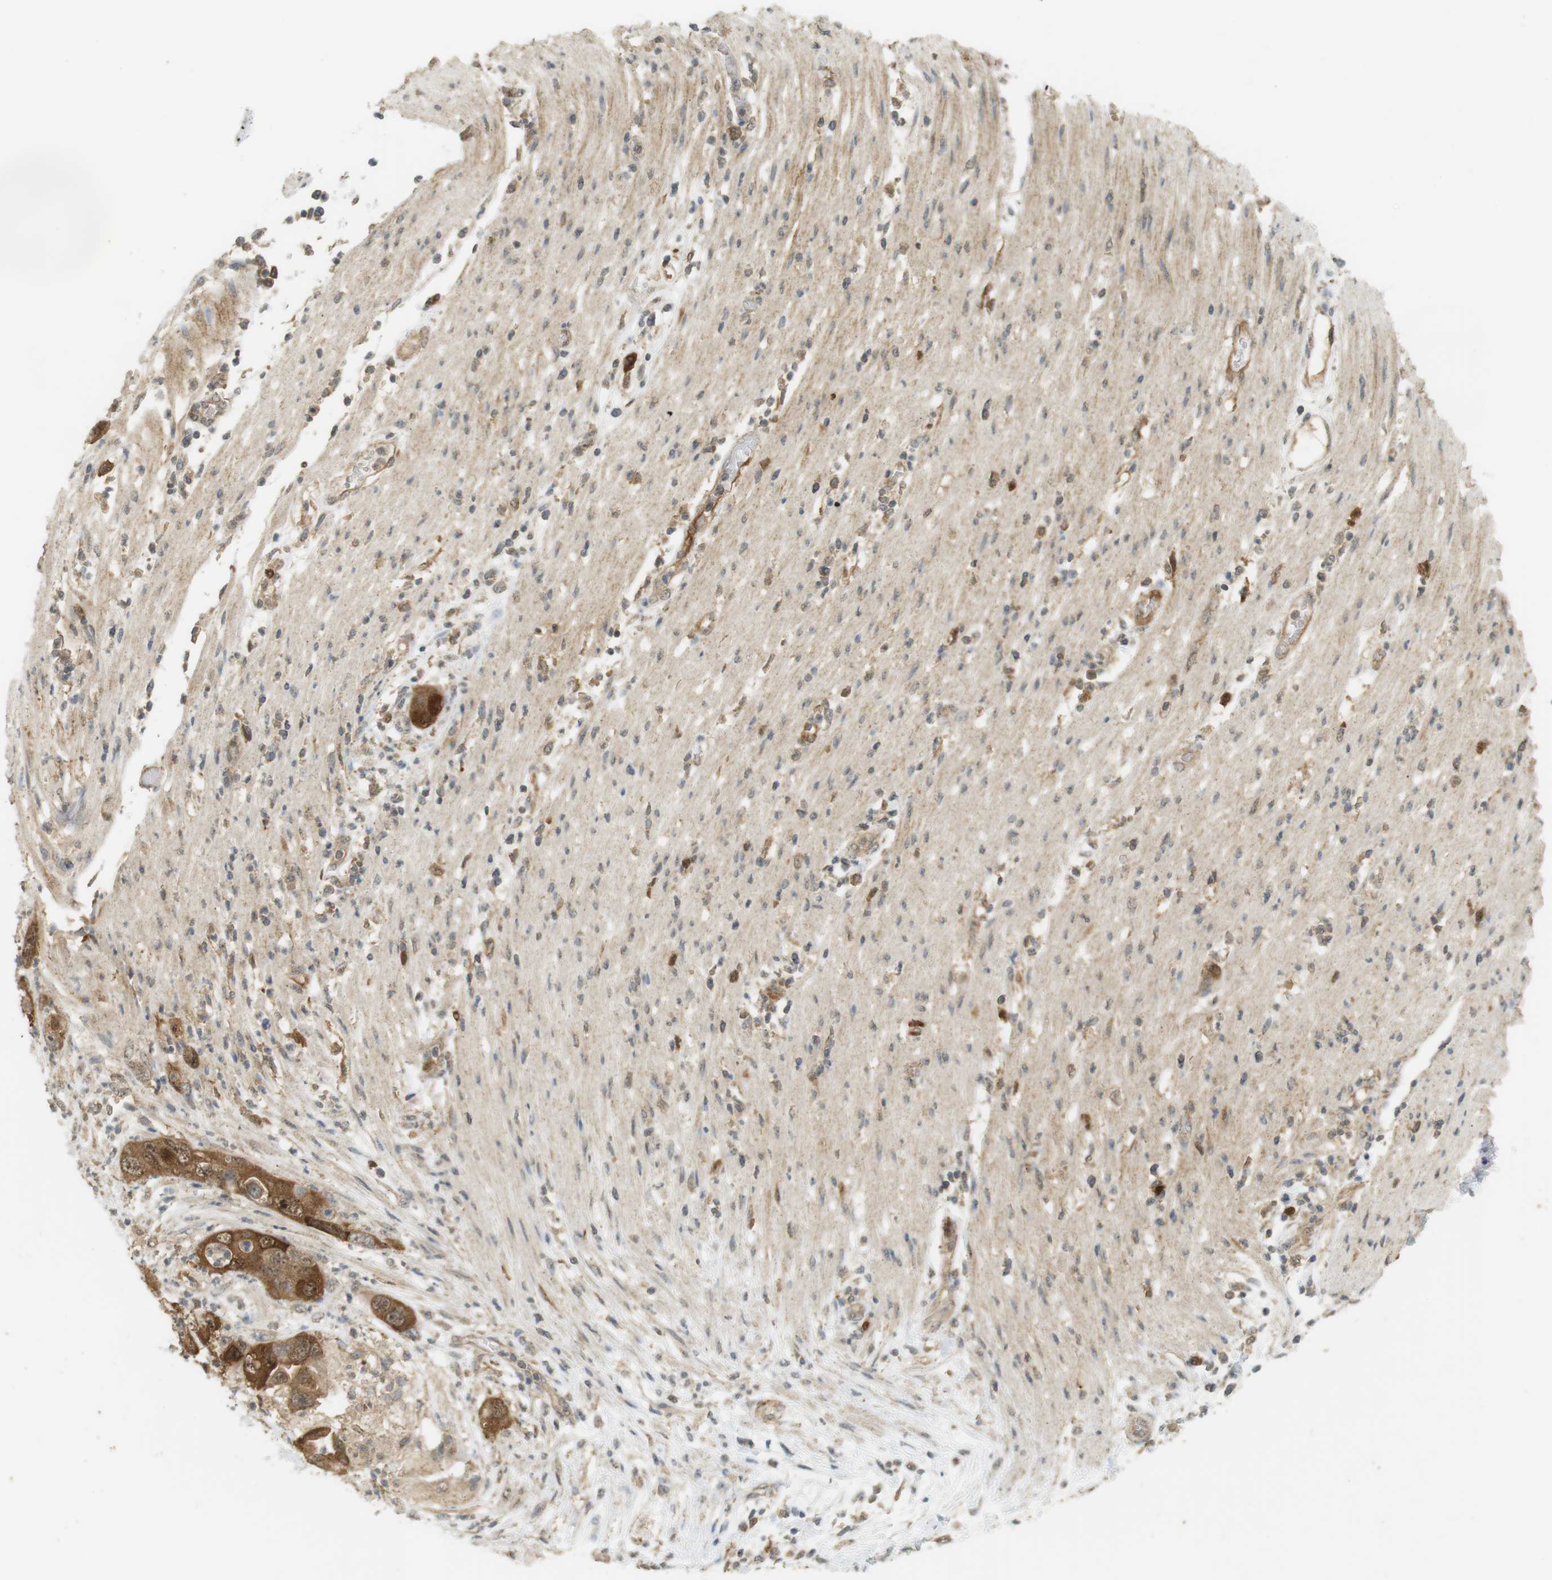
{"staining": {"intensity": "moderate", "quantity": ">75%", "location": "cytoplasmic/membranous"}, "tissue": "pancreatic cancer", "cell_type": "Tumor cells", "image_type": "cancer", "snomed": [{"axis": "morphology", "description": "Adenocarcinoma, NOS"}, {"axis": "topography", "description": "Pancreas"}], "caption": "Pancreatic adenocarcinoma stained with IHC reveals moderate cytoplasmic/membranous expression in about >75% of tumor cells. (DAB IHC with brightfield microscopy, high magnification).", "gene": "TTK", "patient": {"sex": "female", "age": 71}}